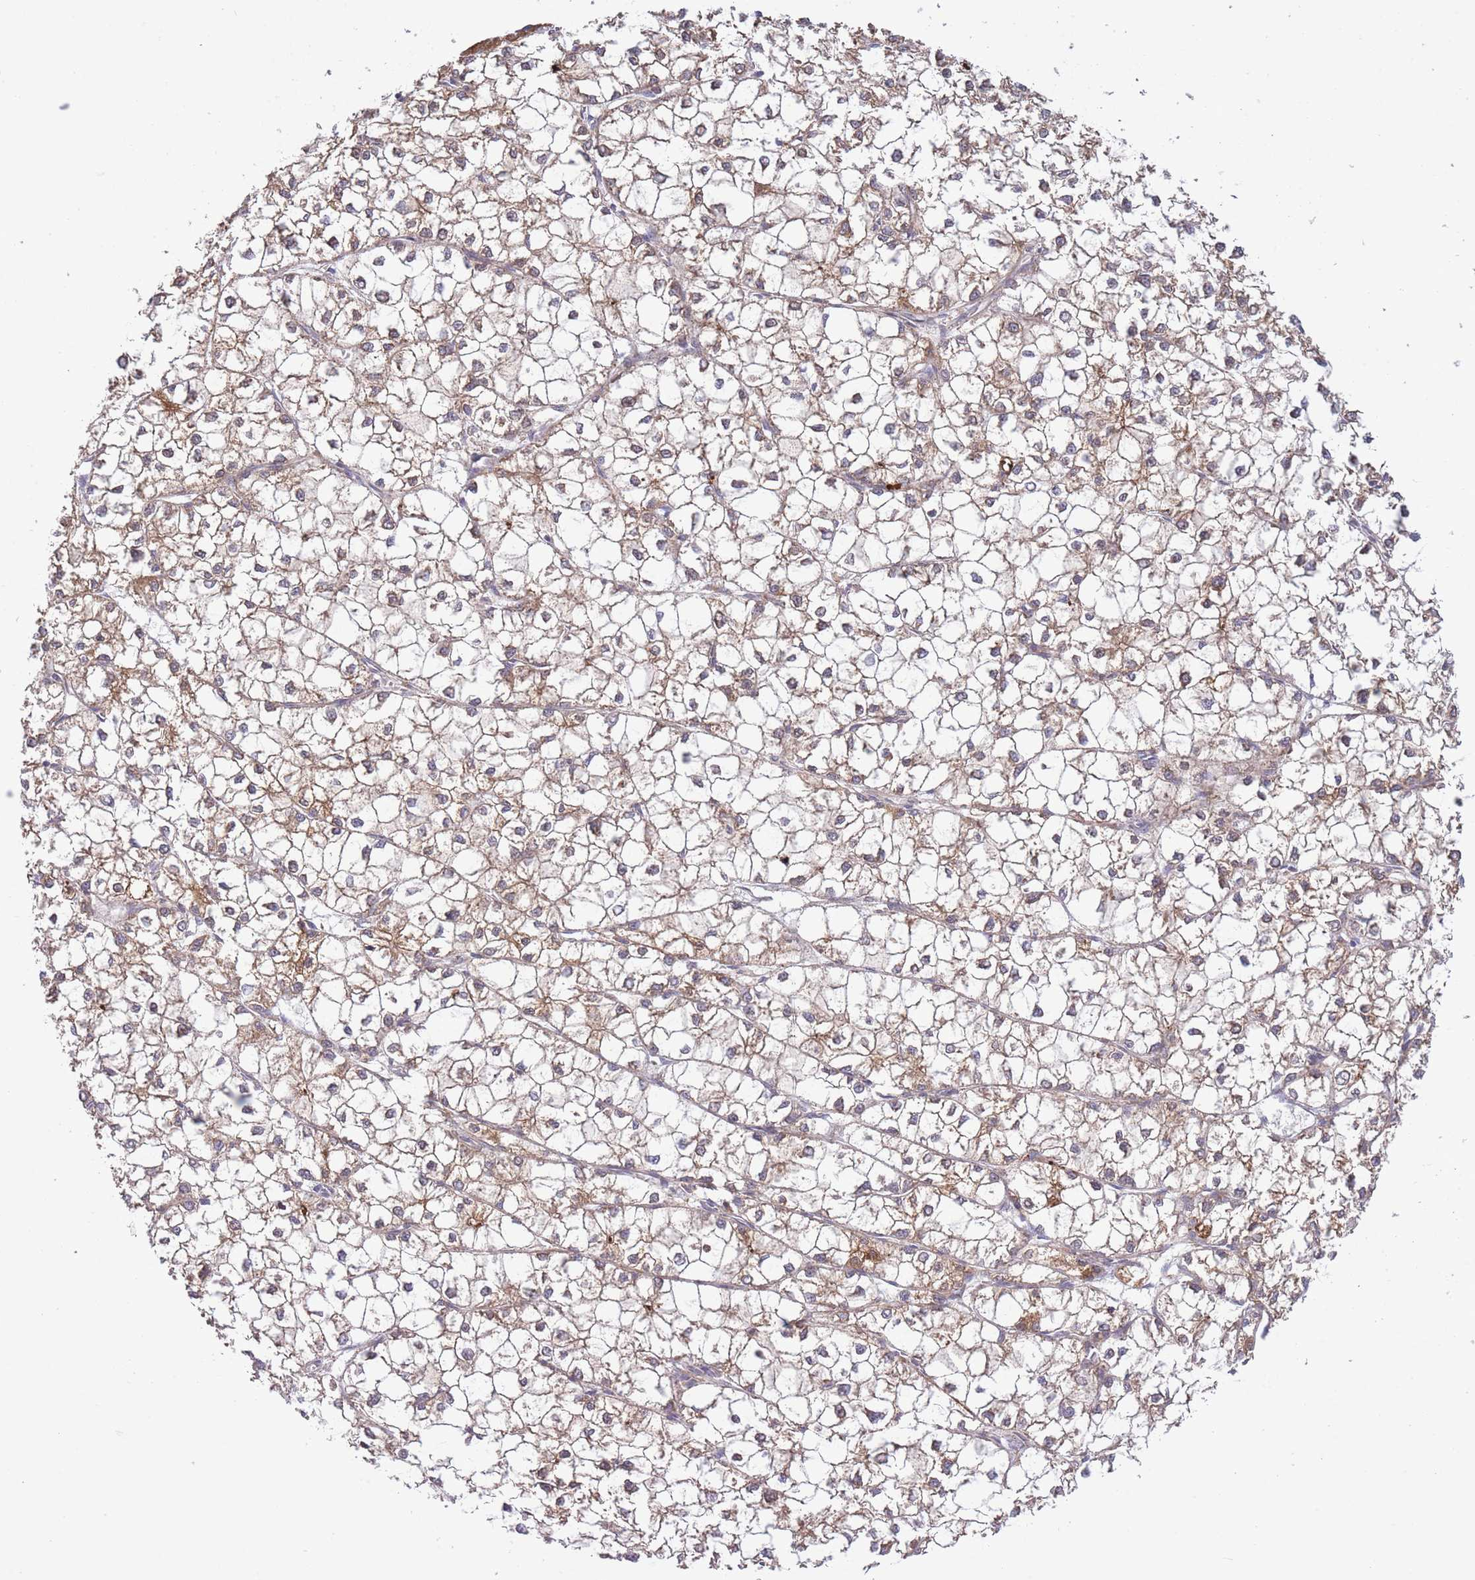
{"staining": {"intensity": "weak", "quantity": ">75%", "location": "cytoplasmic/membranous"}, "tissue": "liver cancer", "cell_type": "Tumor cells", "image_type": "cancer", "snomed": [{"axis": "morphology", "description": "Carcinoma, Hepatocellular, NOS"}, {"axis": "topography", "description": "Liver"}], "caption": "Hepatocellular carcinoma (liver) stained with DAB (3,3'-diaminobenzidine) immunohistochemistry (IHC) displays low levels of weak cytoplasmic/membranous expression in approximately >75% of tumor cells. Nuclei are stained in blue.", "gene": "ATP13A2", "patient": {"sex": "female", "age": 43}}